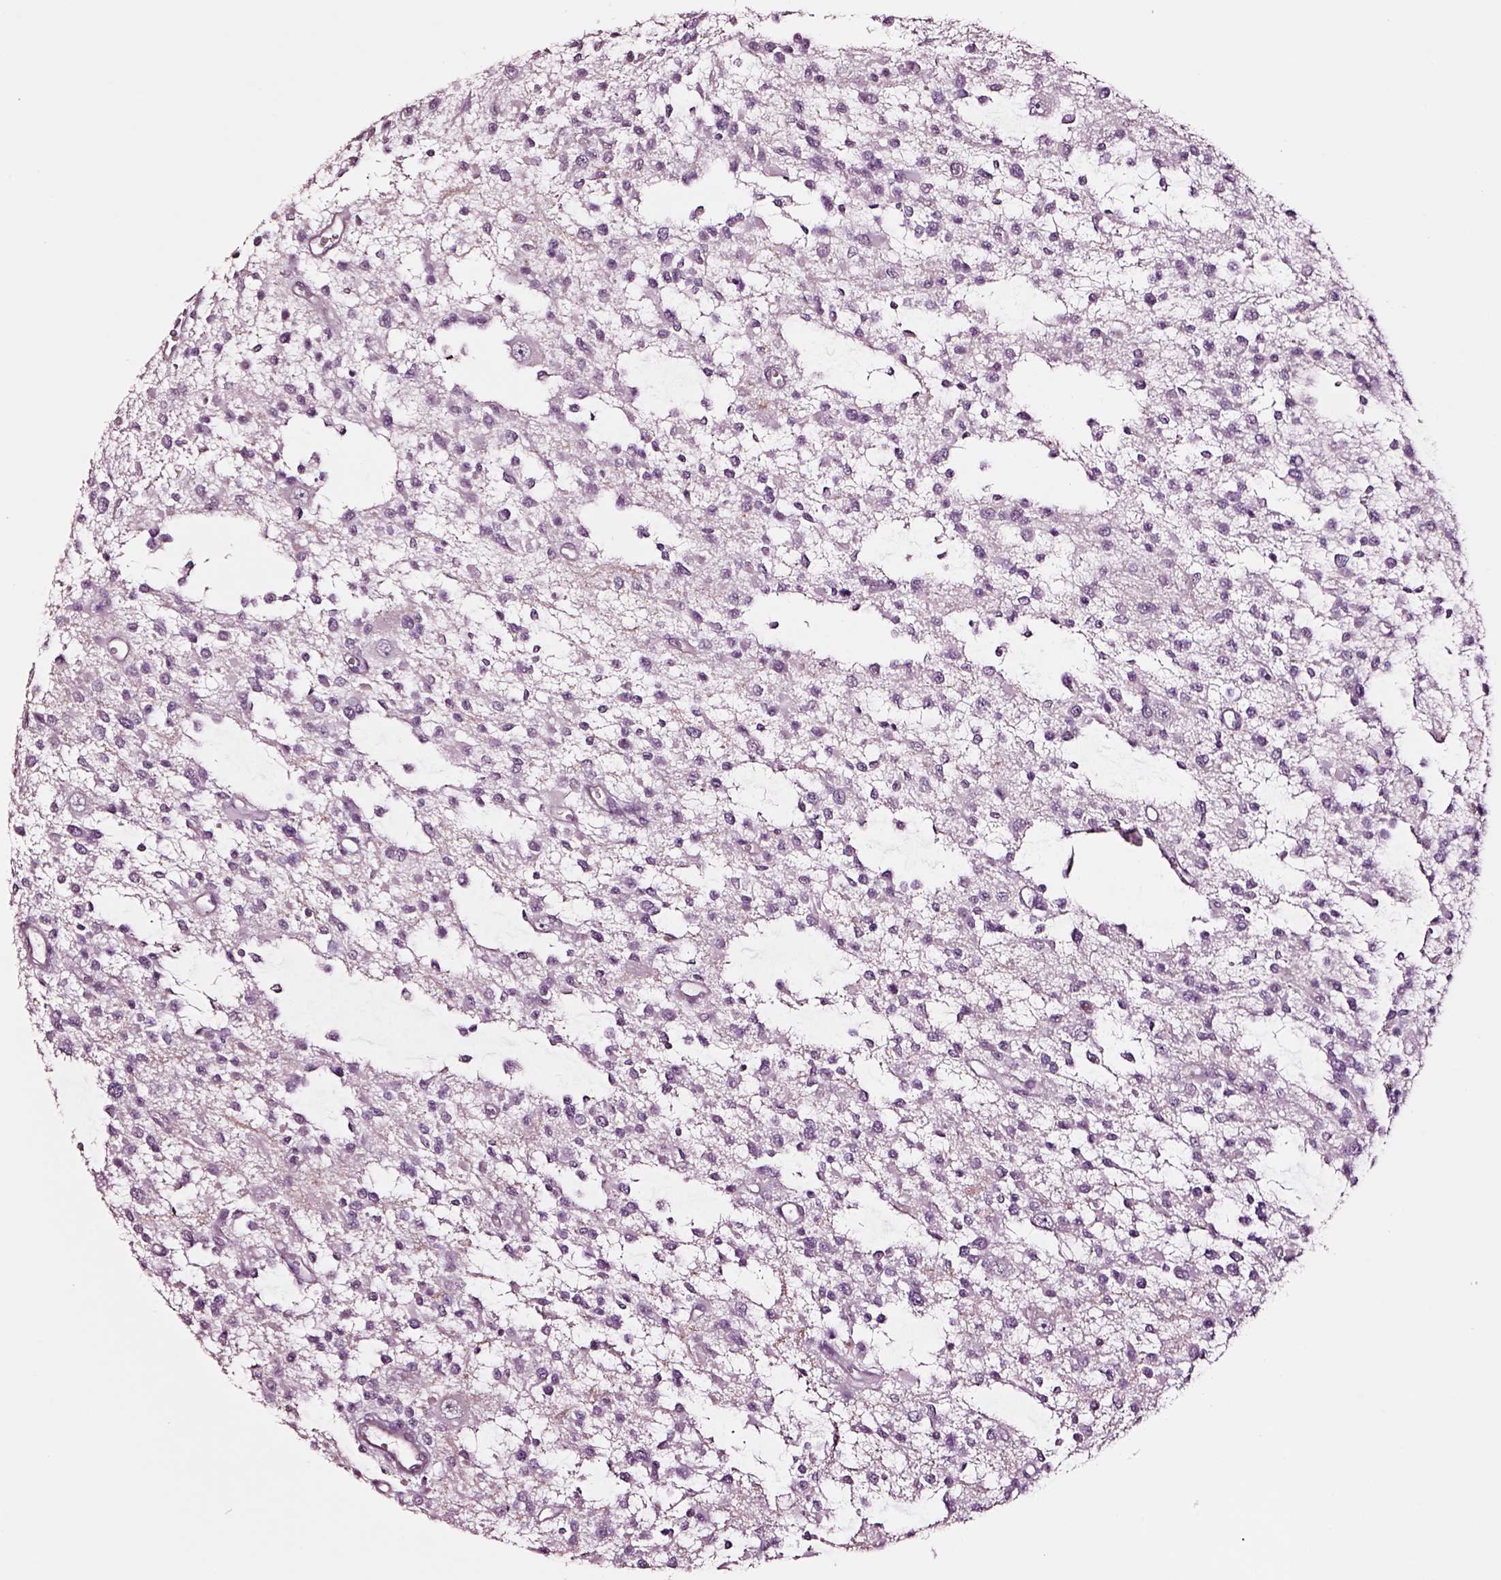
{"staining": {"intensity": "negative", "quantity": "none", "location": "none"}, "tissue": "glioma", "cell_type": "Tumor cells", "image_type": "cancer", "snomed": [{"axis": "morphology", "description": "Glioma, malignant, Low grade"}, {"axis": "topography", "description": "Brain"}], "caption": "Glioma was stained to show a protein in brown. There is no significant positivity in tumor cells.", "gene": "SOX10", "patient": {"sex": "male", "age": 43}}